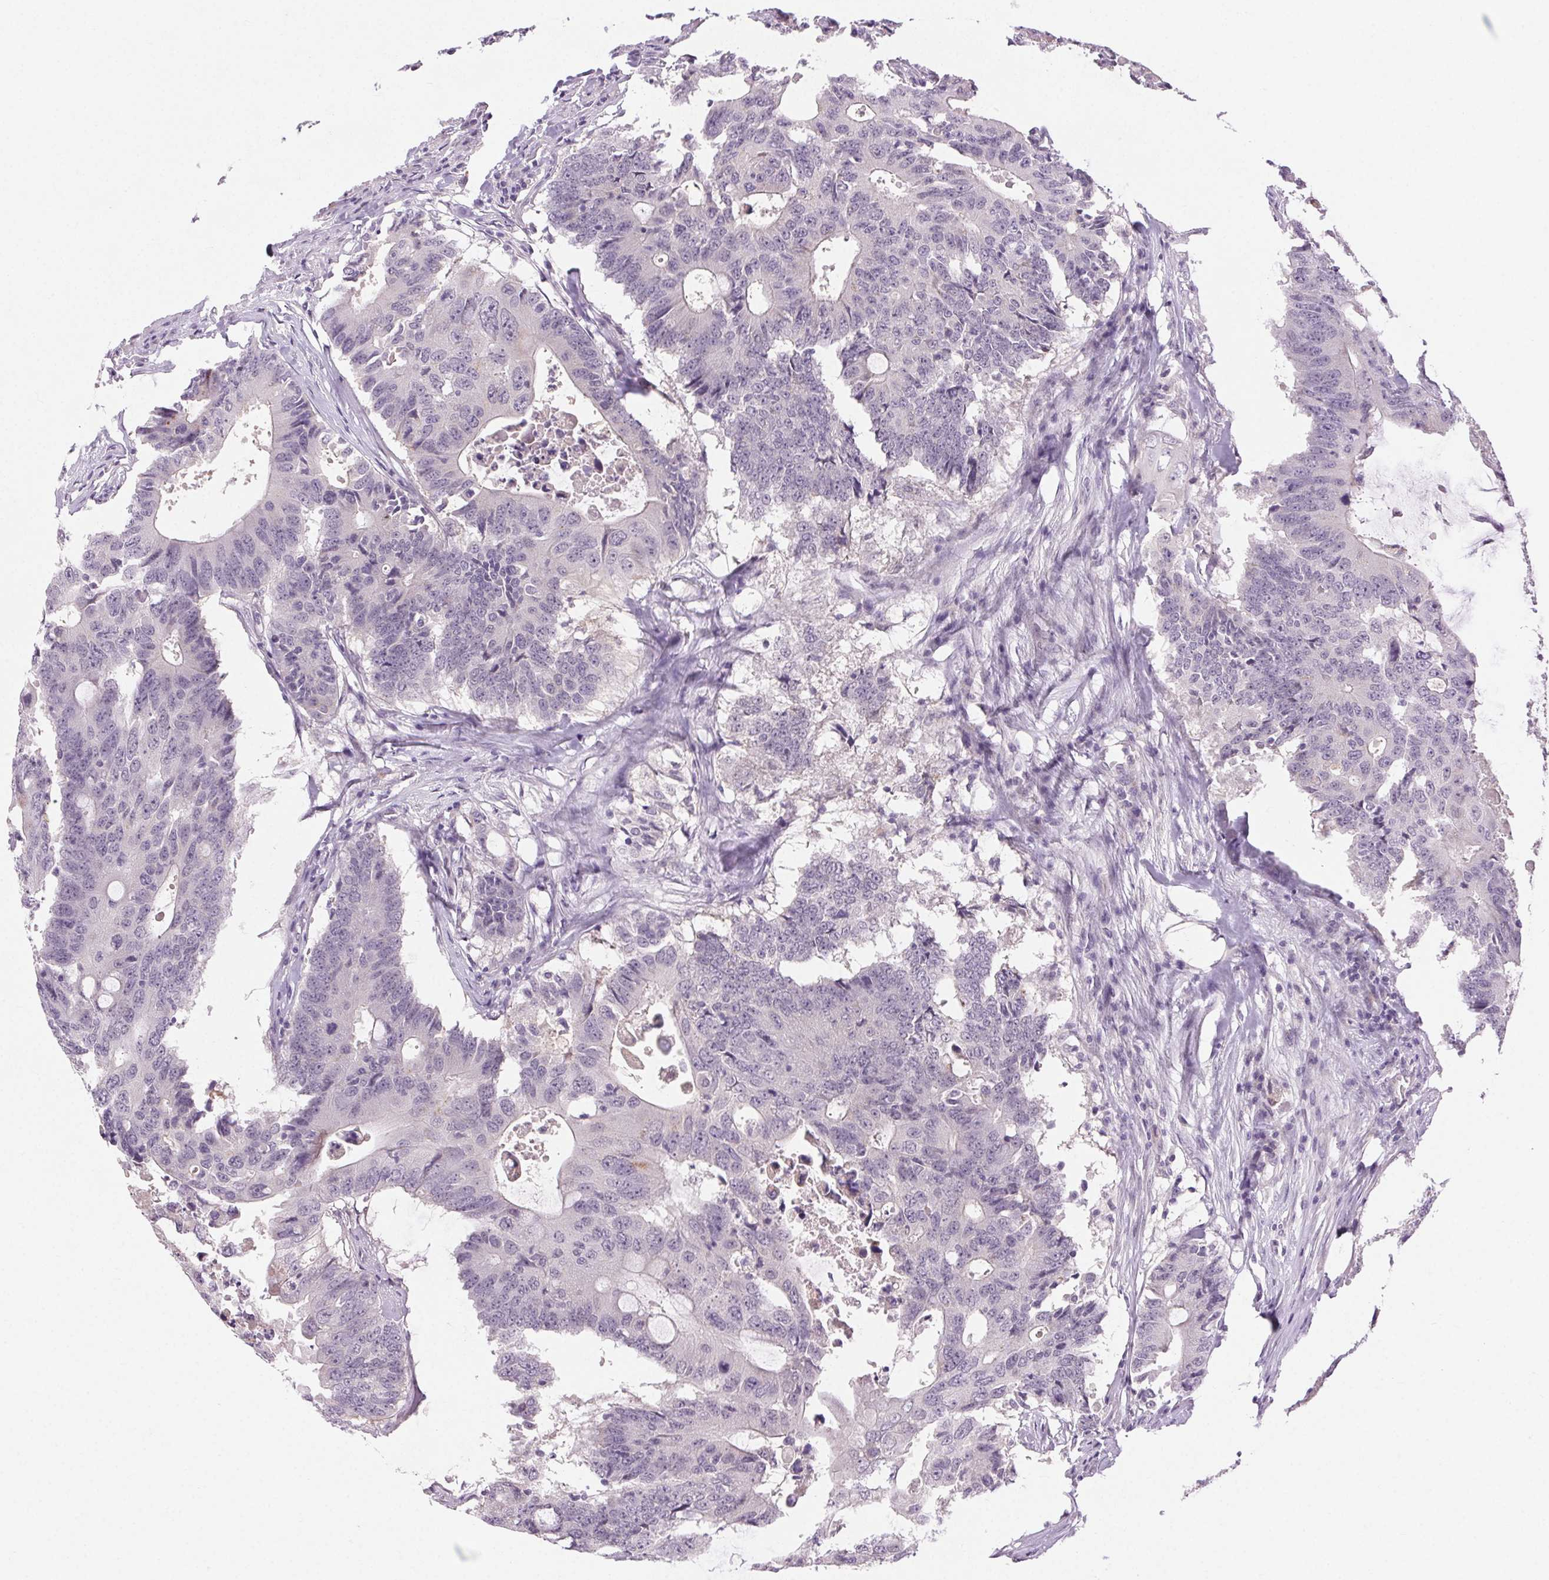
{"staining": {"intensity": "negative", "quantity": "none", "location": "none"}, "tissue": "colorectal cancer", "cell_type": "Tumor cells", "image_type": "cancer", "snomed": [{"axis": "morphology", "description": "Adenocarcinoma, NOS"}, {"axis": "topography", "description": "Colon"}], "caption": "Tumor cells show no significant positivity in colorectal cancer (adenocarcinoma).", "gene": "FAM168A", "patient": {"sex": "male", "age": 71}}